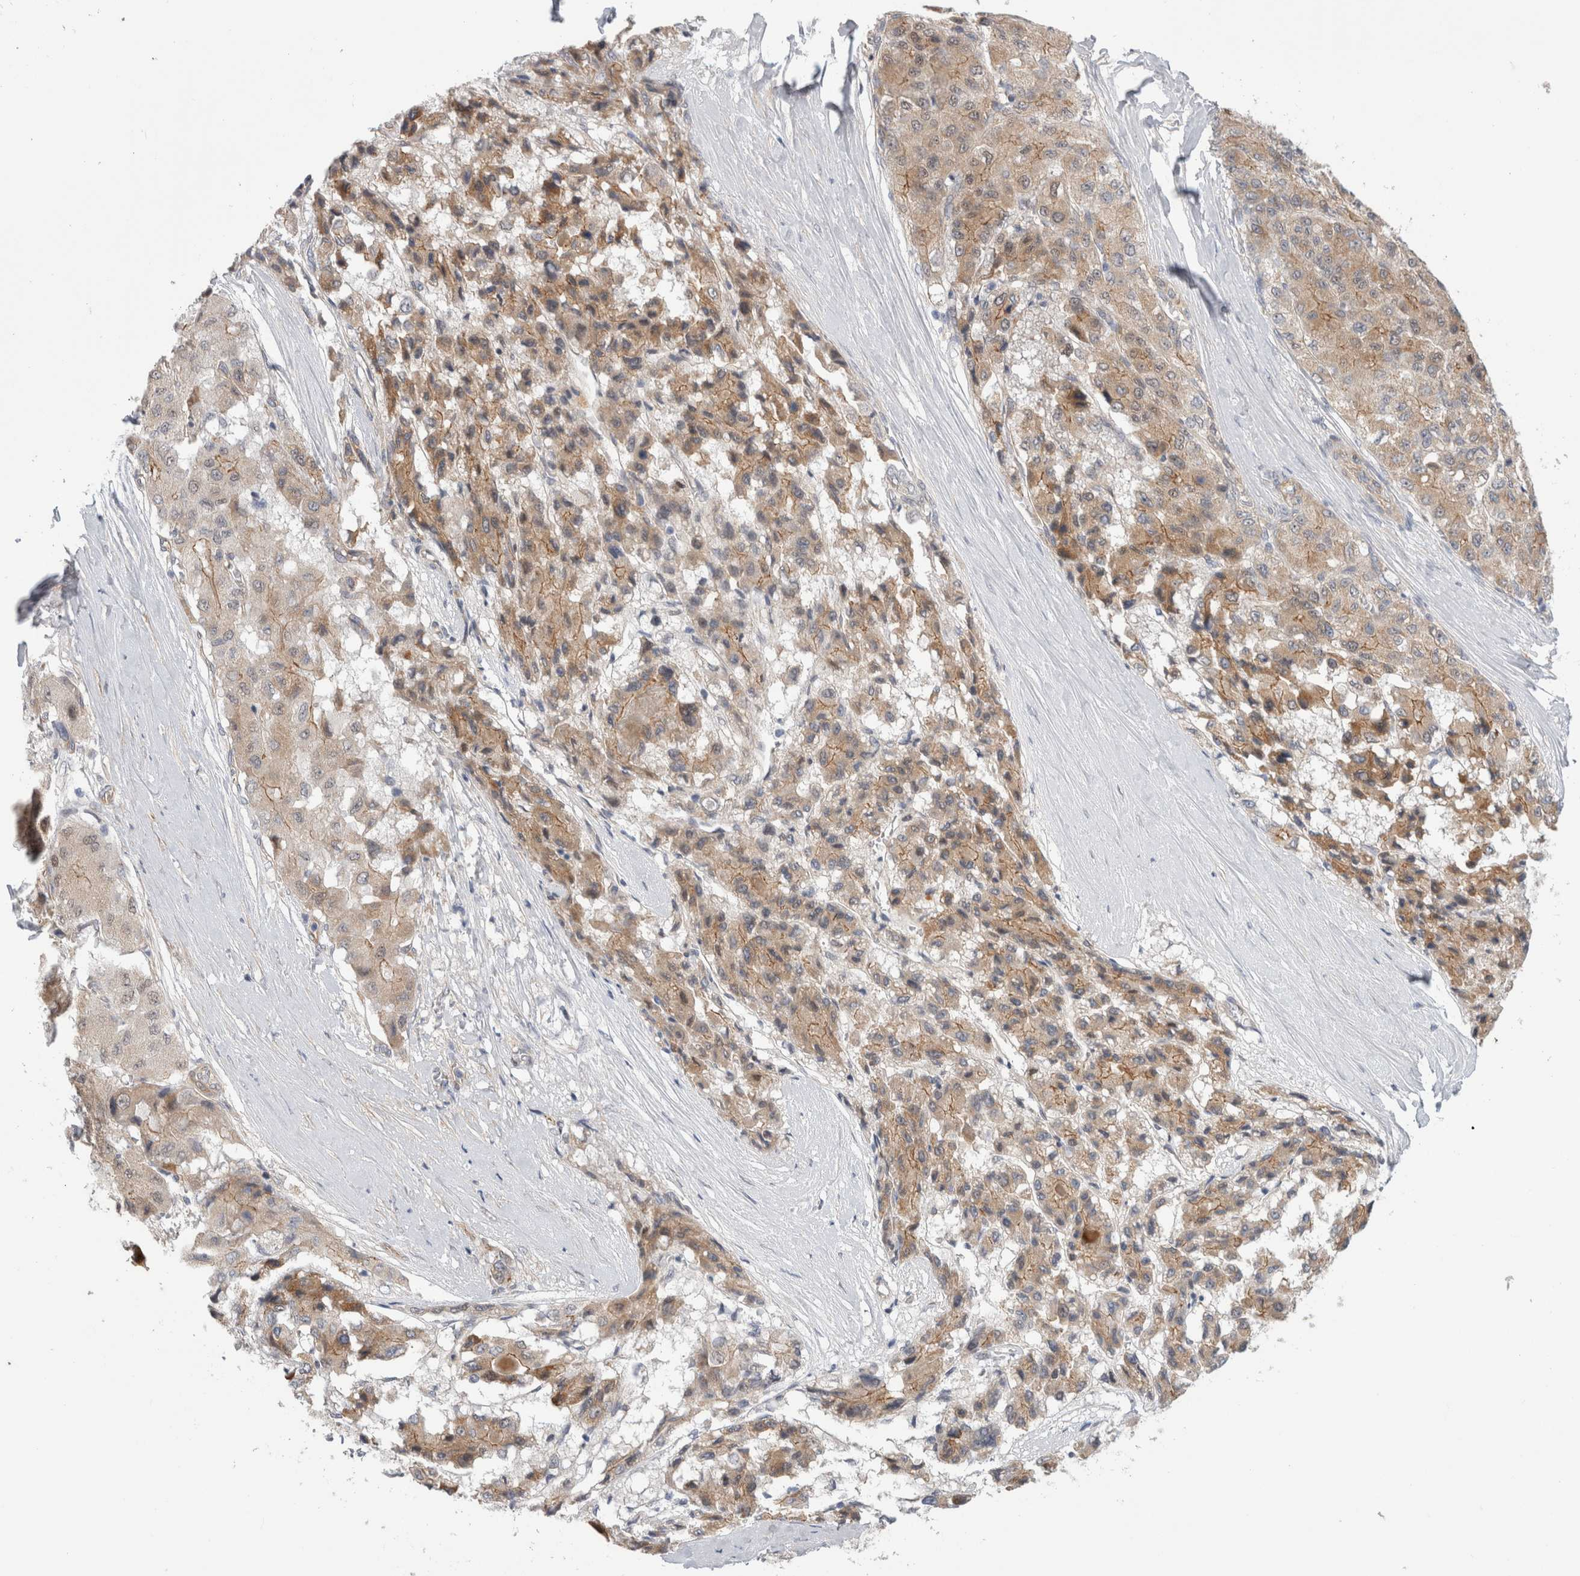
{"staining": {"intensity": "moderate", "quantity": ">75%", "location": "cytoplasmic/membranous"}, "tissue": "liver cancer", "cell_type": "Tumor cells", "image_type": "cancer", "snomed": [{"axis": "morphology", "description": "Carcinoma, Hepatocellular, NOS"}, {"axis": "topography", "description": "Liver"}], "caption": "Liver hepatocellular carcinoma tissue exhibits moderate cytoplasmic/membranous positivity in approximately >75% of tumor cells", "gene": "TAFA5", "patient": {"sex": "male", "age": 80}}